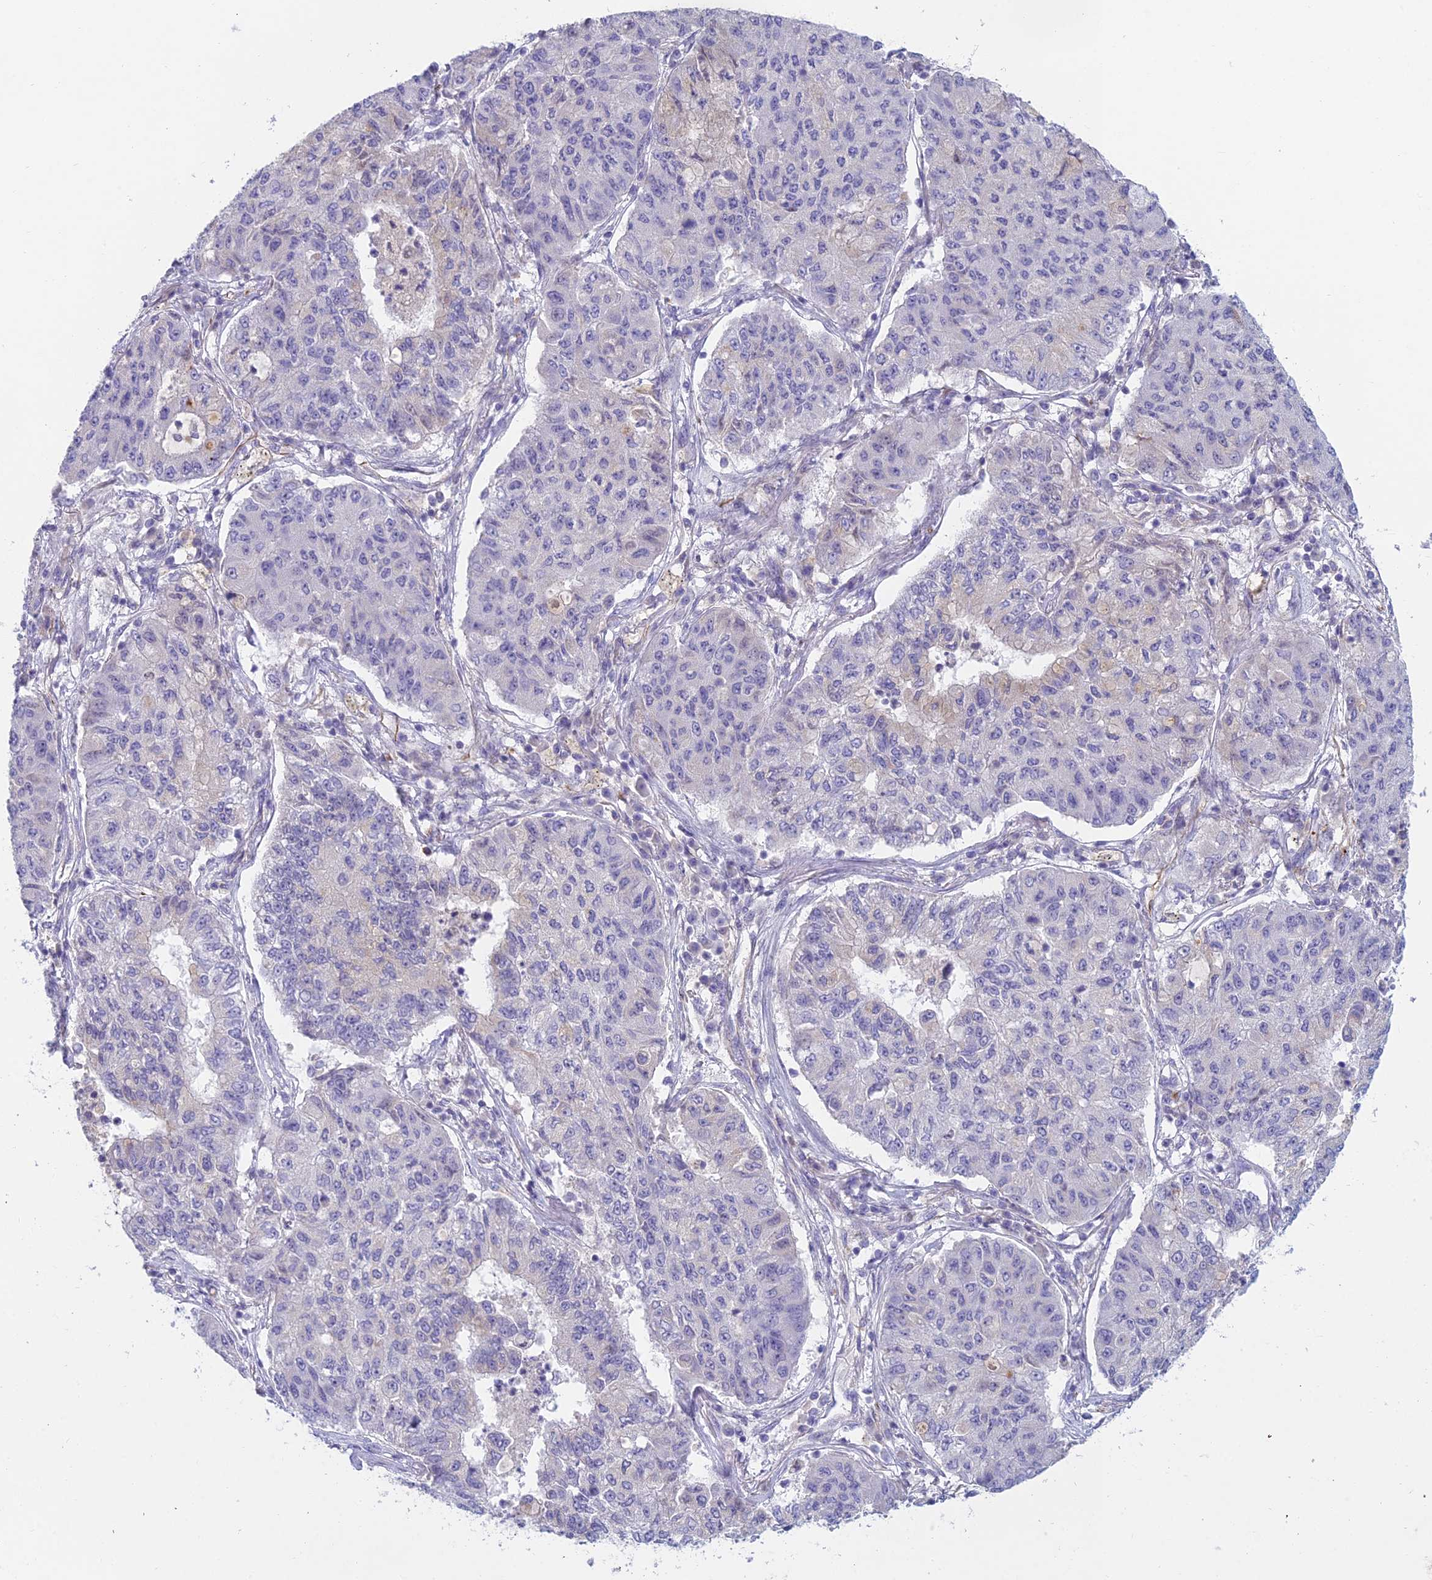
{"staining": {"intensity": "negative", "quantity": "none", "location": "none"}, "tissue": "lung cancer", "cell_type": "Tumor cells", "image_type": "cancer", "snomed": [{"axis": "morphology", "description": "Squamous cell carcinoma, NOS"}, {"axis": "topography", "description": "Lung"}], "caption": "Tumor cells show no significant protein staining in lung cancer.", "gene": "FERD3L", "patient": {"sex": "male", "age": 74}}